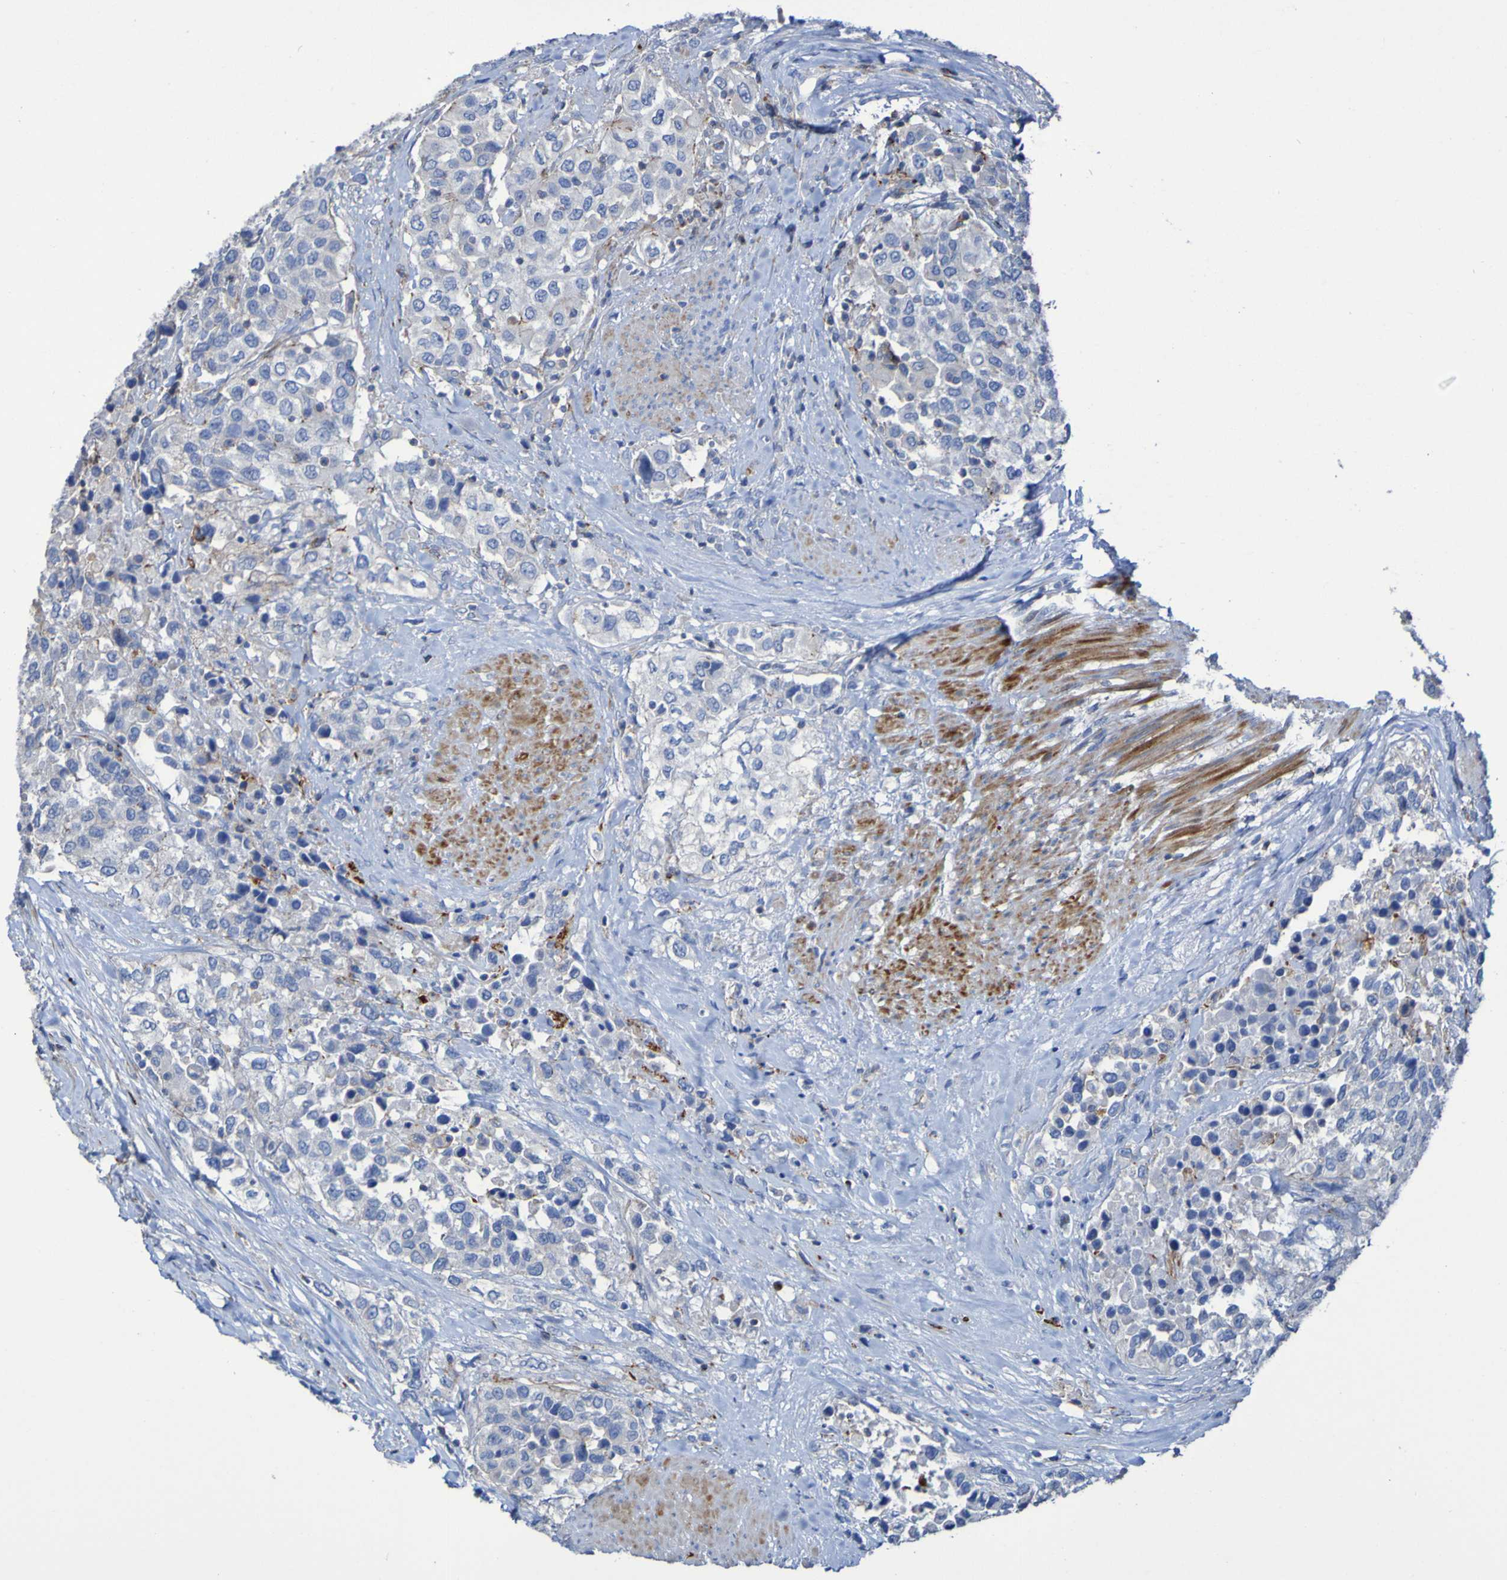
{"staining": {"intensity": "negative", "quantity": "none", "location": "none"}, "tissue": "urothelial cancer", "cell_type": "Tumor cells", "image_type": "cancer", "snomed": [{"axis": "morphology", "description": "Urothelial carcinoma, High grade"}, {"axis": "topography", "description": "Urinary bladder"}], "caption": "This is a micrograph of IHC staining of urothelial cancer, which shows no expression in tumor cells. (Brightfield microscopy of DAB immunohistochemistry (IHC) at high magnification).", "gene": "RNF182", "patient": {"sex": "female", "age": 80}}